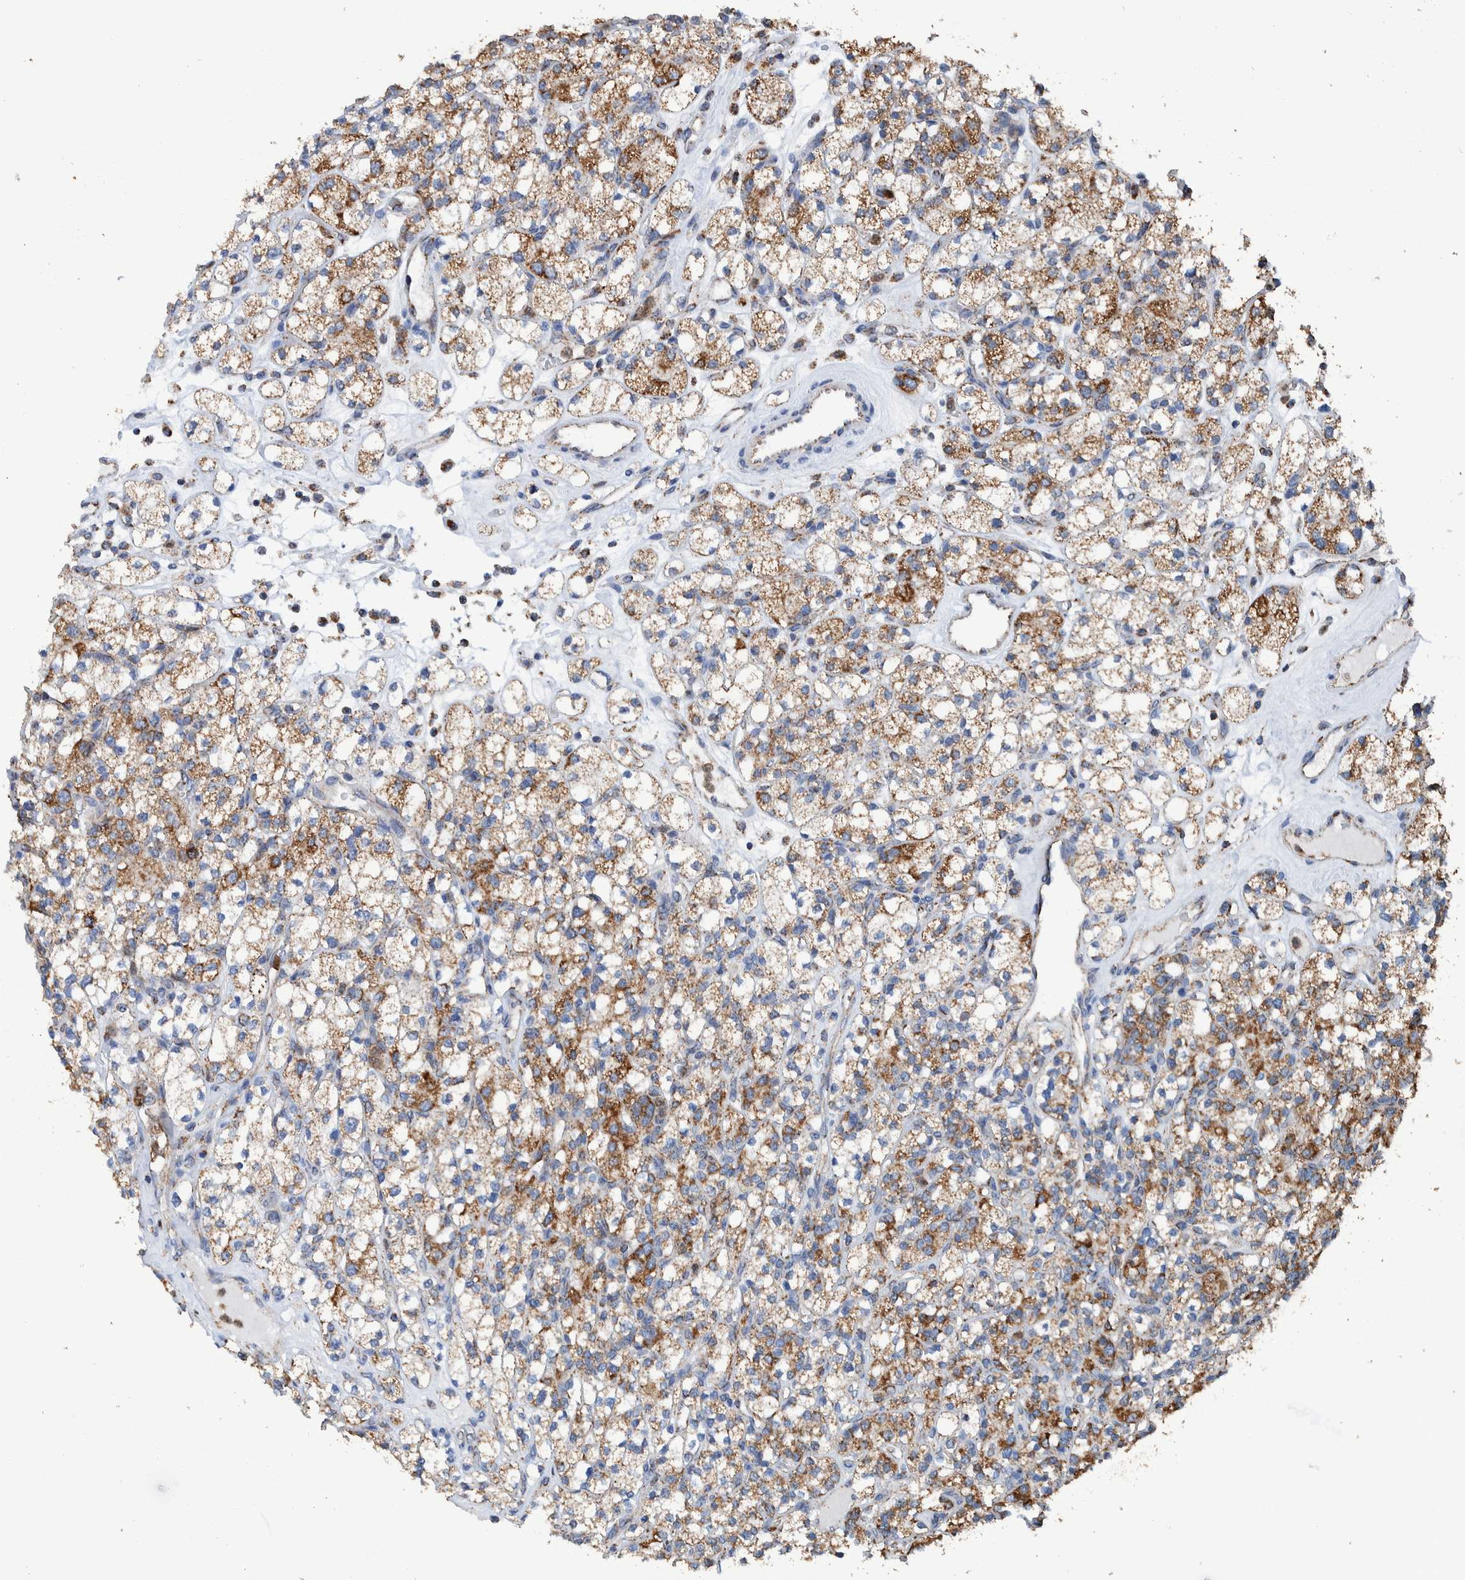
{"staining": {"intensity": "moderate", "quantity": ">75%", "location": "cytoplasmic/membranous"}, "tissue": "renal cancer", "cell_type": "Tumor cells", "image_type": "cancer", "snomed": [{"axis": "morphology", "description": "Adenocarcinoma, NOS"}, {"axis": "topography", "description": "Kidney"}], "caption": "Moderate cytoplasmic/membranous staining is appreciated in about >75% of tumor cells in adenocarcinoma (renal).", "gene": "DECR1", "patient": {"sex": "male", "age": 77}}